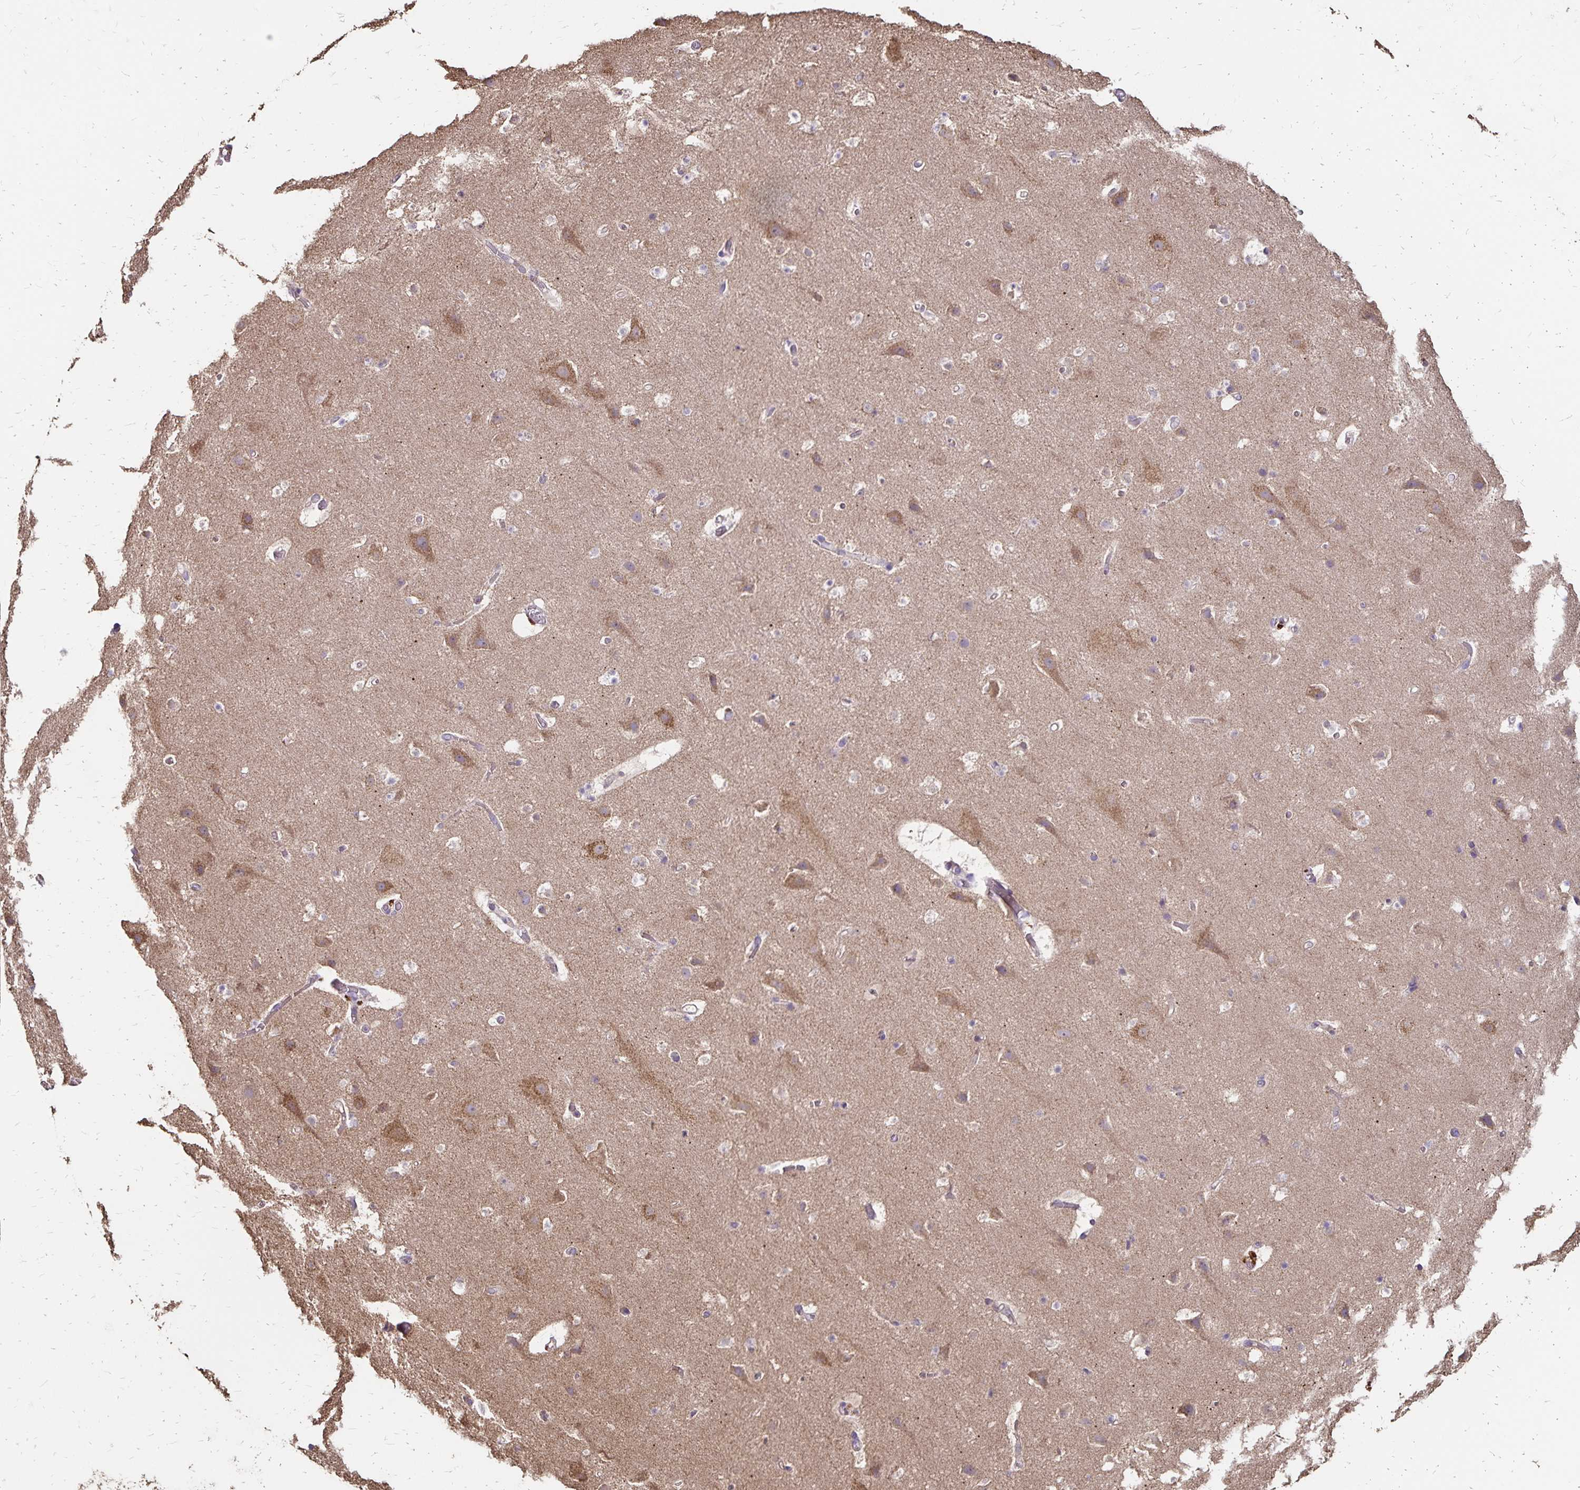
{"staining": {"intensity": "weak", "quantity": "<25%", "location": "cytoplasmic/membranous"}, "tissue": "cerebral cortex", "cell_type": "Endothelial cells", "image_type": "normal", "snomed": [{"axis": "morphology", "description": "Normal tissue, NOS"}, {"axis": "topography", "description": "Cerebral cortex"}], "caption": "DAB (3,3'-diaminobenzidine) immunohistochemical staining of normal cerebral cortex exhibits no significant staining in endothelial cells. (Stains: DAB (3,3'-diaminobenzidine) immunohistochemistry (IHC) with hematoxylin counter stain, Microscopy: brightfield microscopy at high magnification).", "gene": "EMC10", "patient": {"sex": "female", "age": 42}}